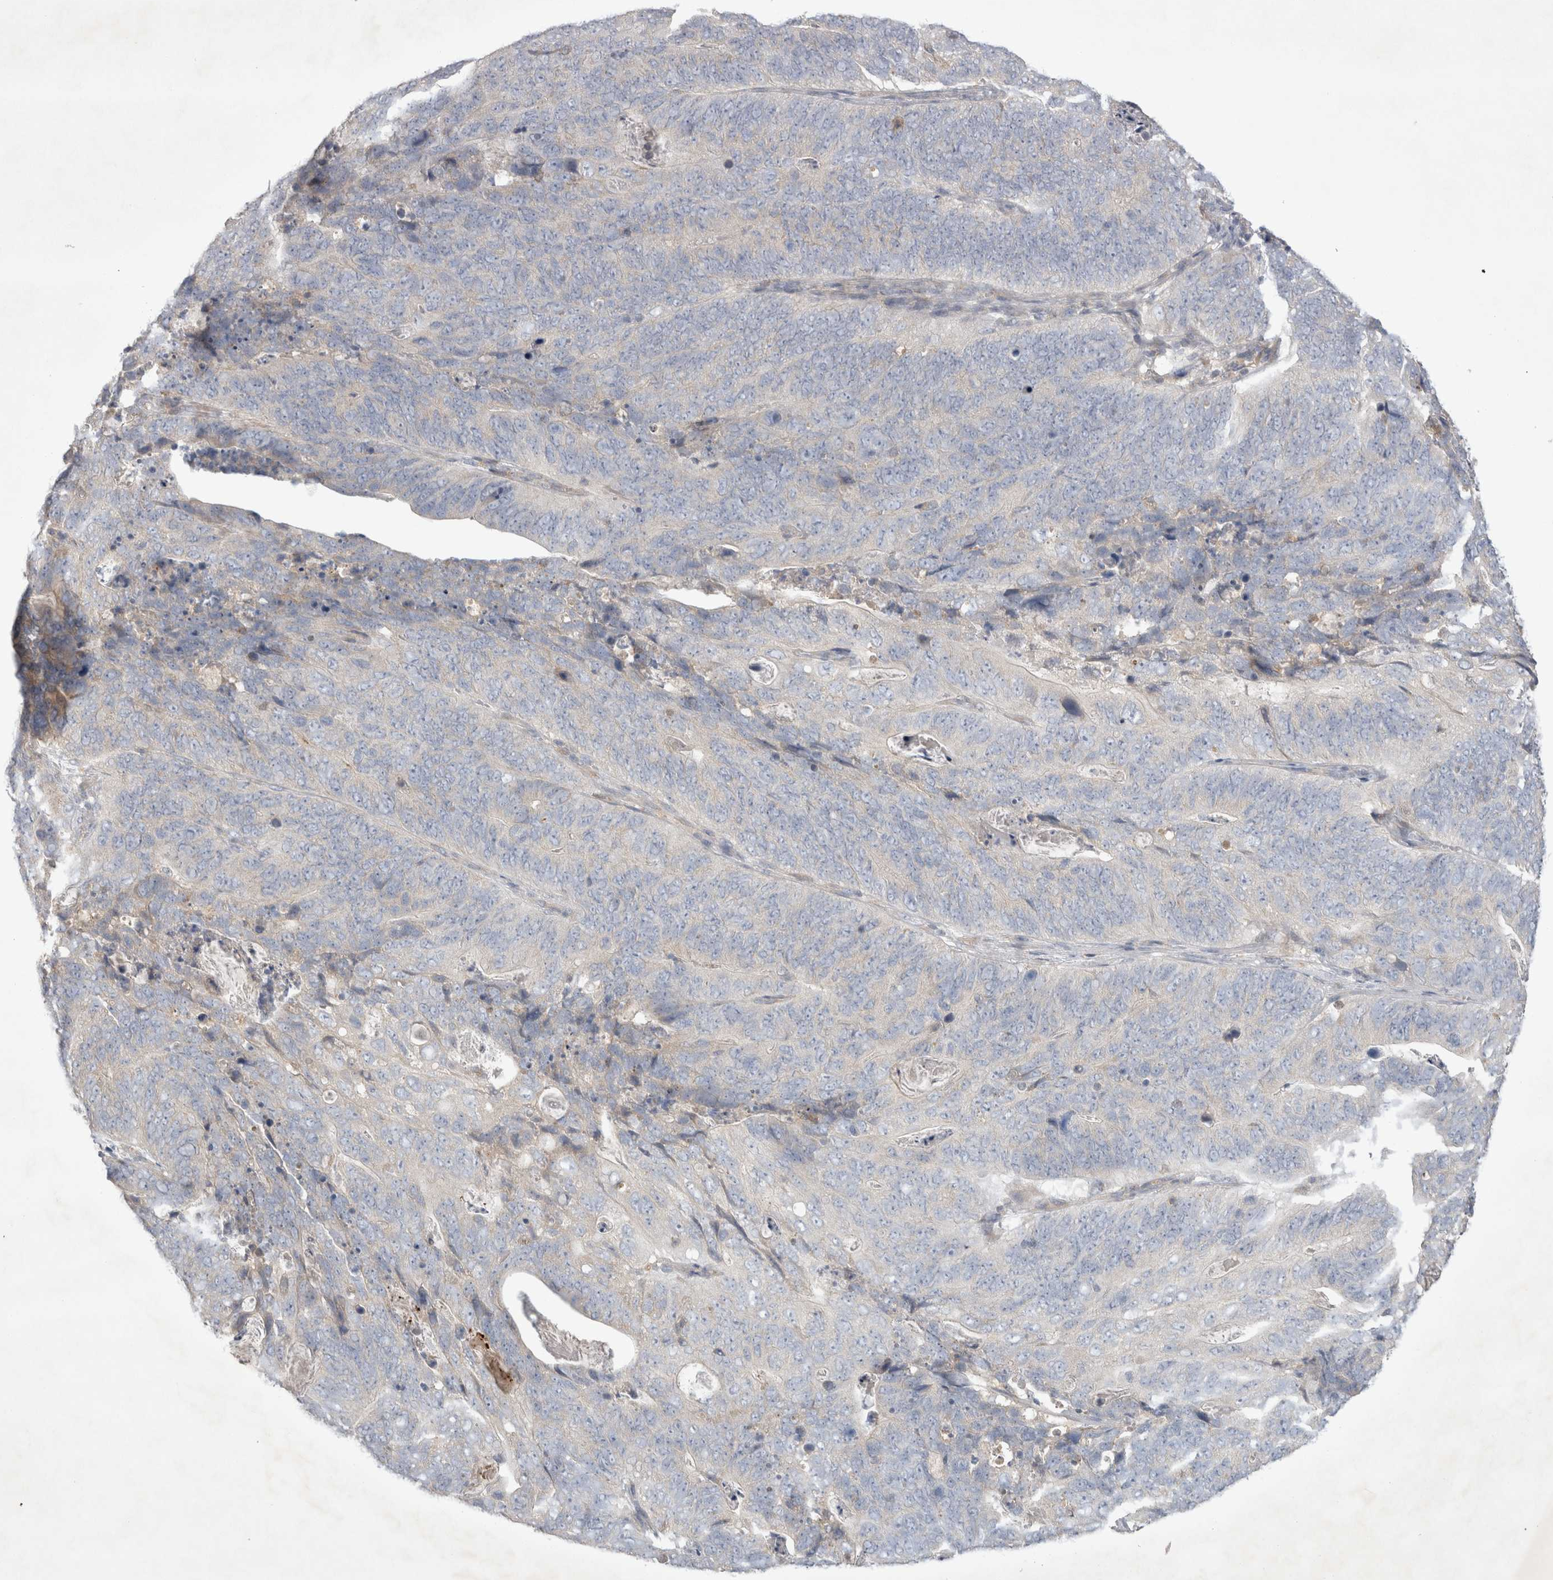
{"staining": {"intensity": "negative", "quantity": "none", "location": "none"}, "tissue": "stomach cancer", "cell_type": "Tumor cells", "image_type": "cancer", "snomed": [{"axis": "morphology", "description": "Normal tissue, NOS"}, {"axis": "morphology", "description": "Adenocarcinoma, NOS"}, {"axis": "topography", "description": "Stomach"}], "caption": "Tumor cells are negative for protein expression in human stomach cancer.", "gene": "SRD5A3", "patient": {"sex": "female", "age": 89}}